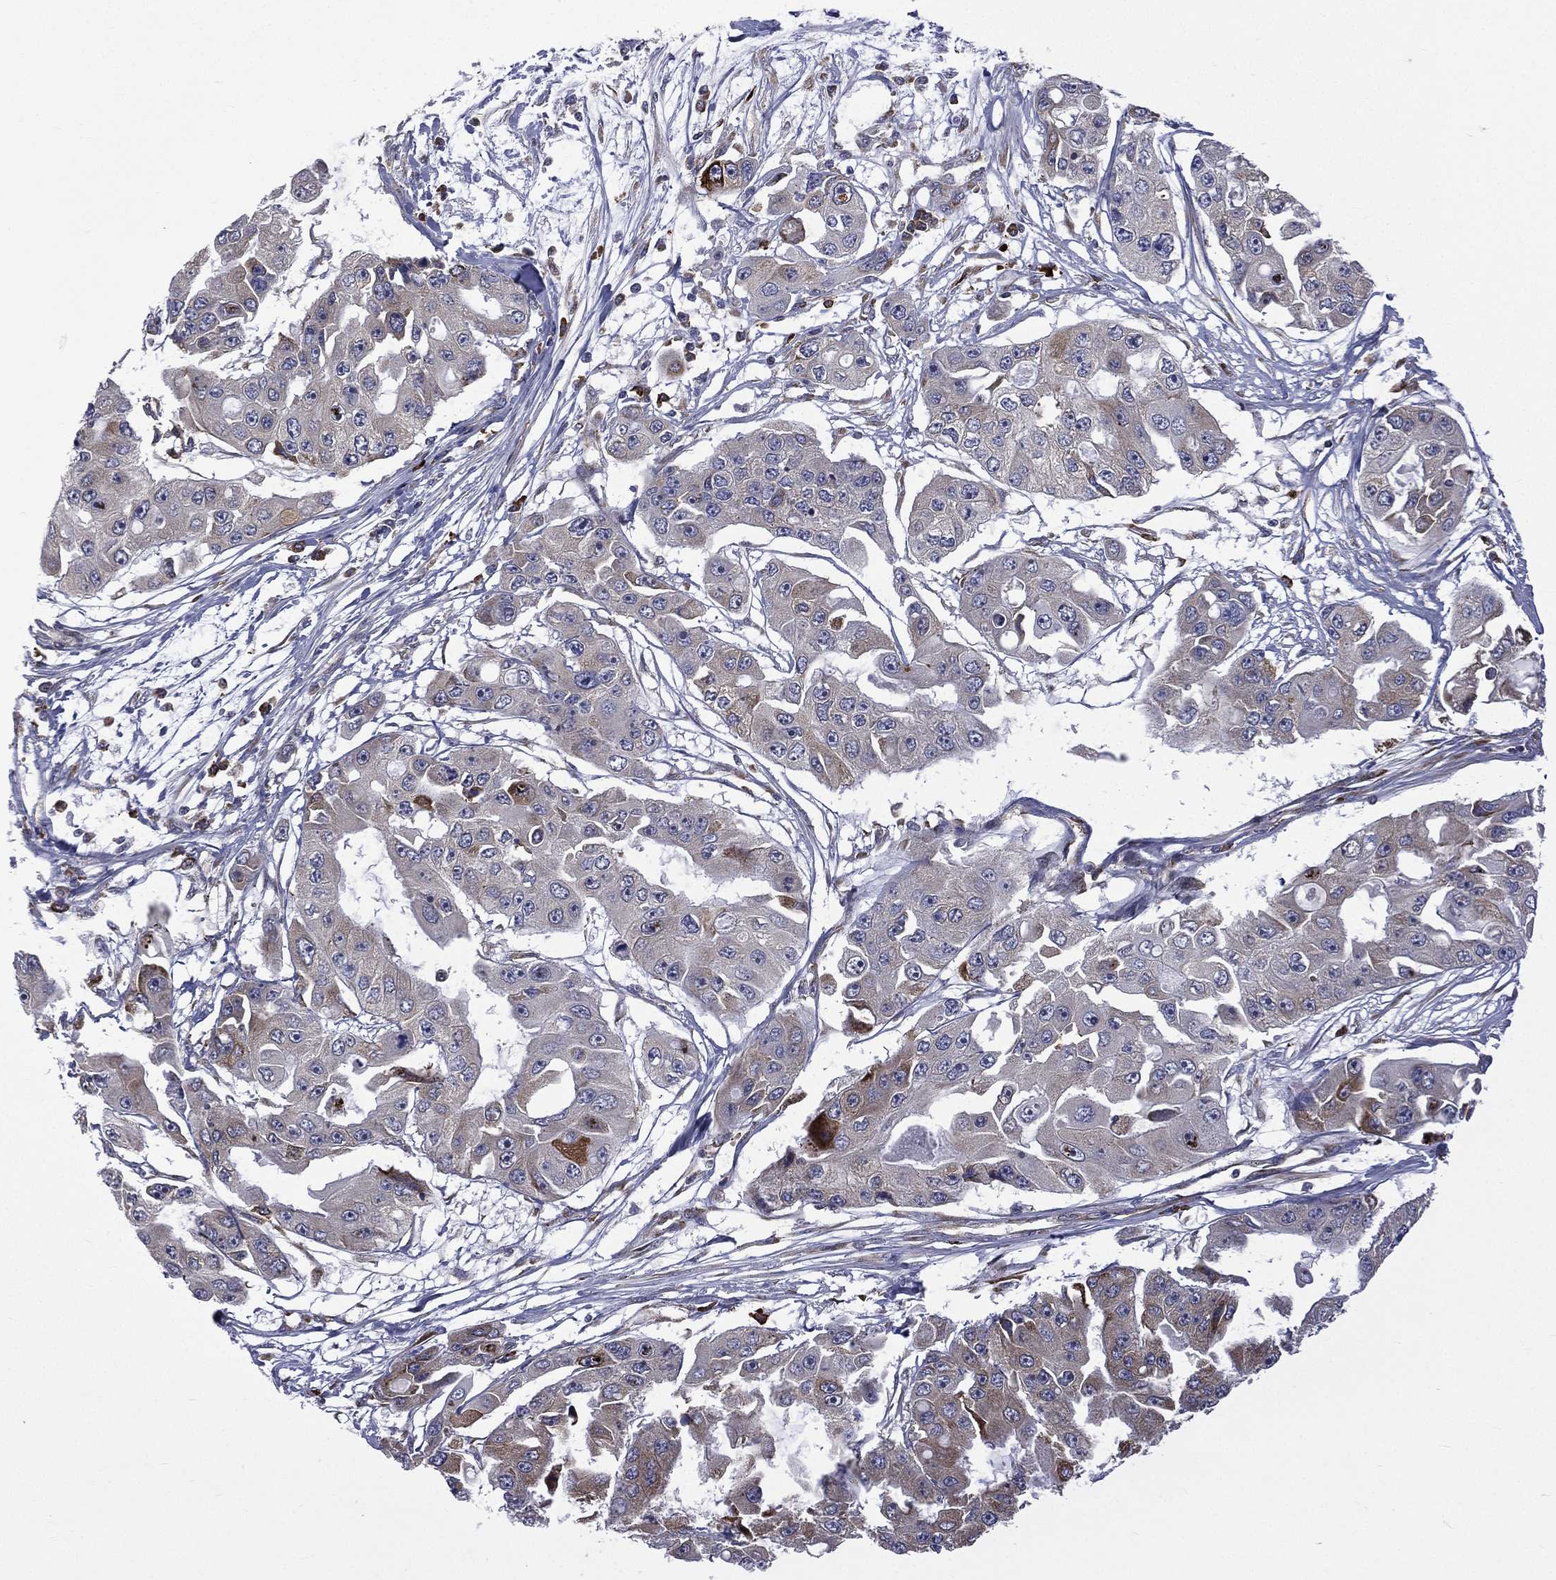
{"staining": {"intensity": "moderate", "quantity": "<25%", "location": "cytoplasmic/membranous"}, "tissue": "ovarian cancer", "cell_type": "Tumor cells", "image_type": "cancer", "snomed": [{"axis": "morphology", "description": "Cystadenocarcinoma, serous, NOS"}, {"axis": "topography", "description": "Ovary"}], "caption": "Ovarian cancer (serous cystadenocarcinoma) was stained to show a protein in brown. There is low levels of moderate cytoplasmic/membranous expression in about <25% of tumor cells. The protein of interest is stained brown, and the nuclei are stained in blue (DAB (3,3'-diaminobenzidine) IHC with brightfield microscopy, high magnification).", "gene": "C20orf96", "patient": {"sex": "female", "age": 56}}